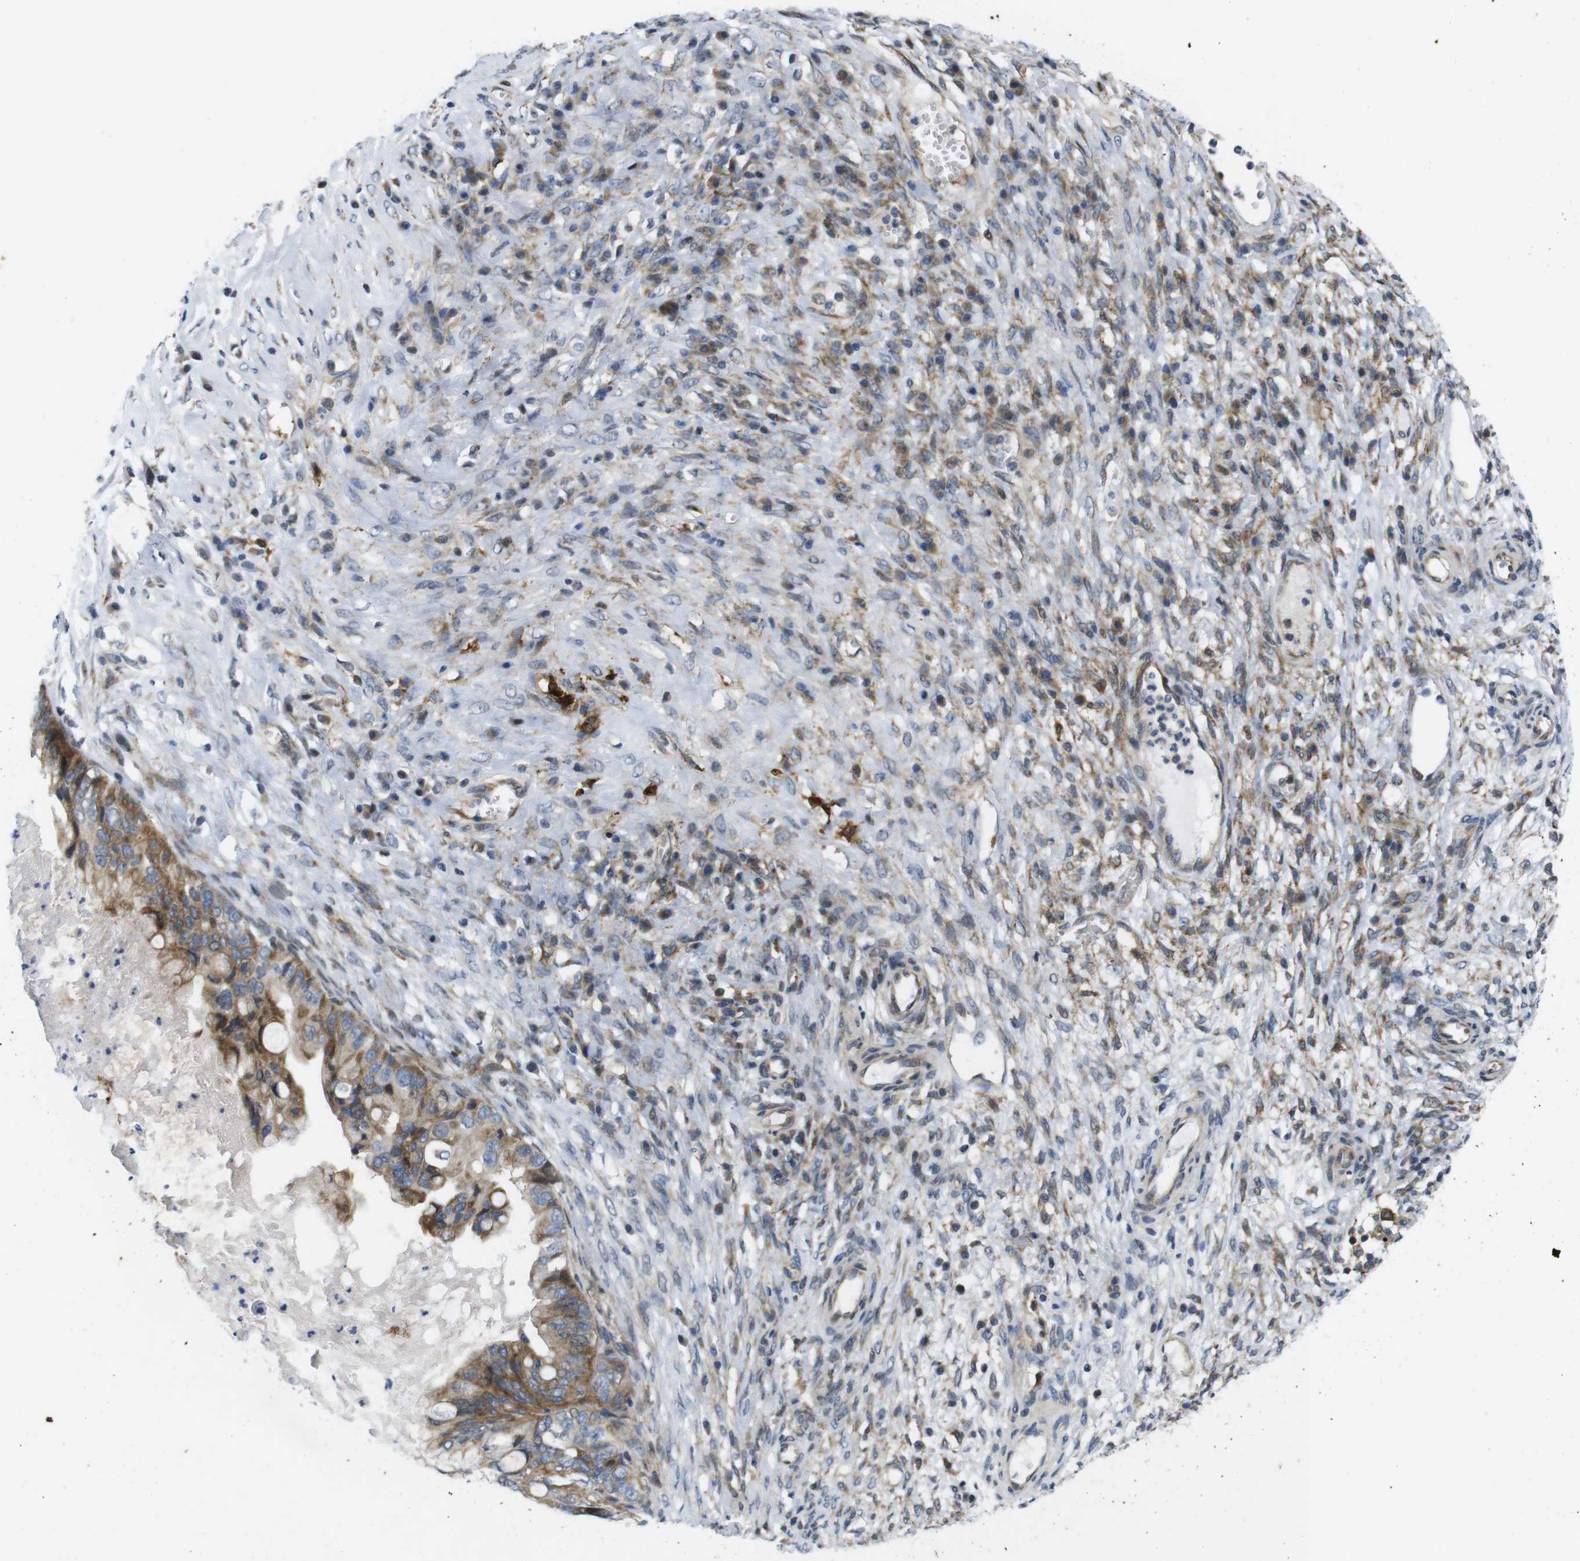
{"staining": {"intensity": "moderate", "quantity": ">75%", "location": "cytoplasmic/membranous"}, "tissue": "ovarian cancer", "cell_type": "Tumor cells", "image_type": "cancer", "snomed": [{"axis": "morphology", "description": "Cystadenocarcinoma, mucinous, NOS"}, {"axis": "topography", "description": "Ovary"}], "caption": "Ovarian cancer (mucinous cystadenocarcinoma) stained for a protein (brown) shows moderate cytoplasmic/membranous positive staining in about >75% of tumor cells.", "gene": "ROBO2", "patient": {"sex": "female", "age": 80}}